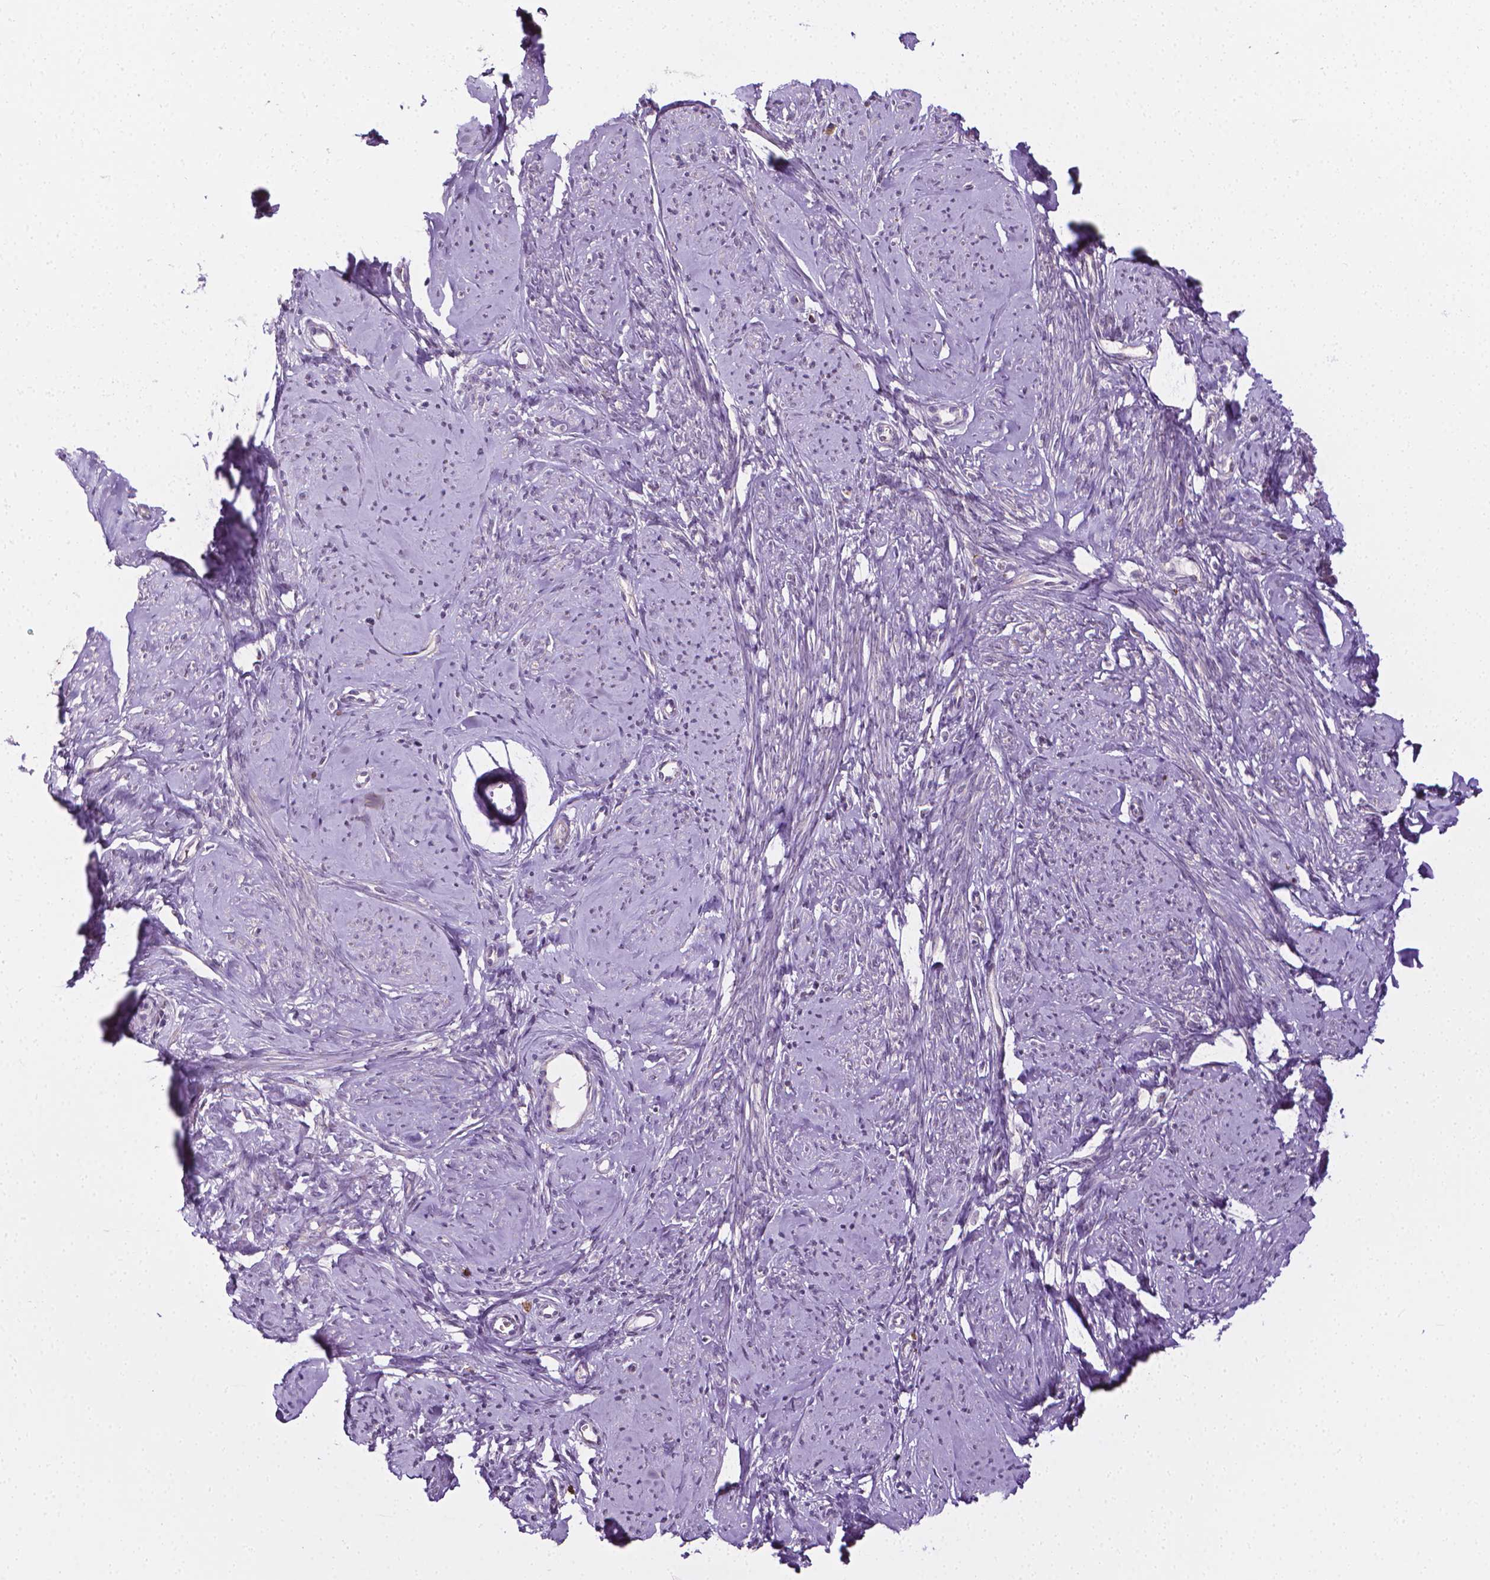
{"staining": {"intensity": "negative", "quantity": "none", "location": "none"}, "tissue": "smooth muscle", "cell_type": "Smooth muscle cells", "image_type": "normal", "snomed": [{"axis": "morphology", "description": "Normal tissue, NOS"}, {"axis": "topography", "description": "Smooth muscle"}], "caption": "High magnification brightfield microscopy of unremarkable smooth muscle stained with DAB (3,3'-diaminobenzidine) (brown) and counterstained with hematoxylin (blue): smooth muscle cells show no significant expression. The staining was performed using DAB (3,3'-diaminobenzidine) to visualize the protein expression in brown, while the nuclei were stained in blue with hematoxylin (Magnification: 20x).", "gene": "MCOLN3", "patient": {"sex": "female", "age": 48}}